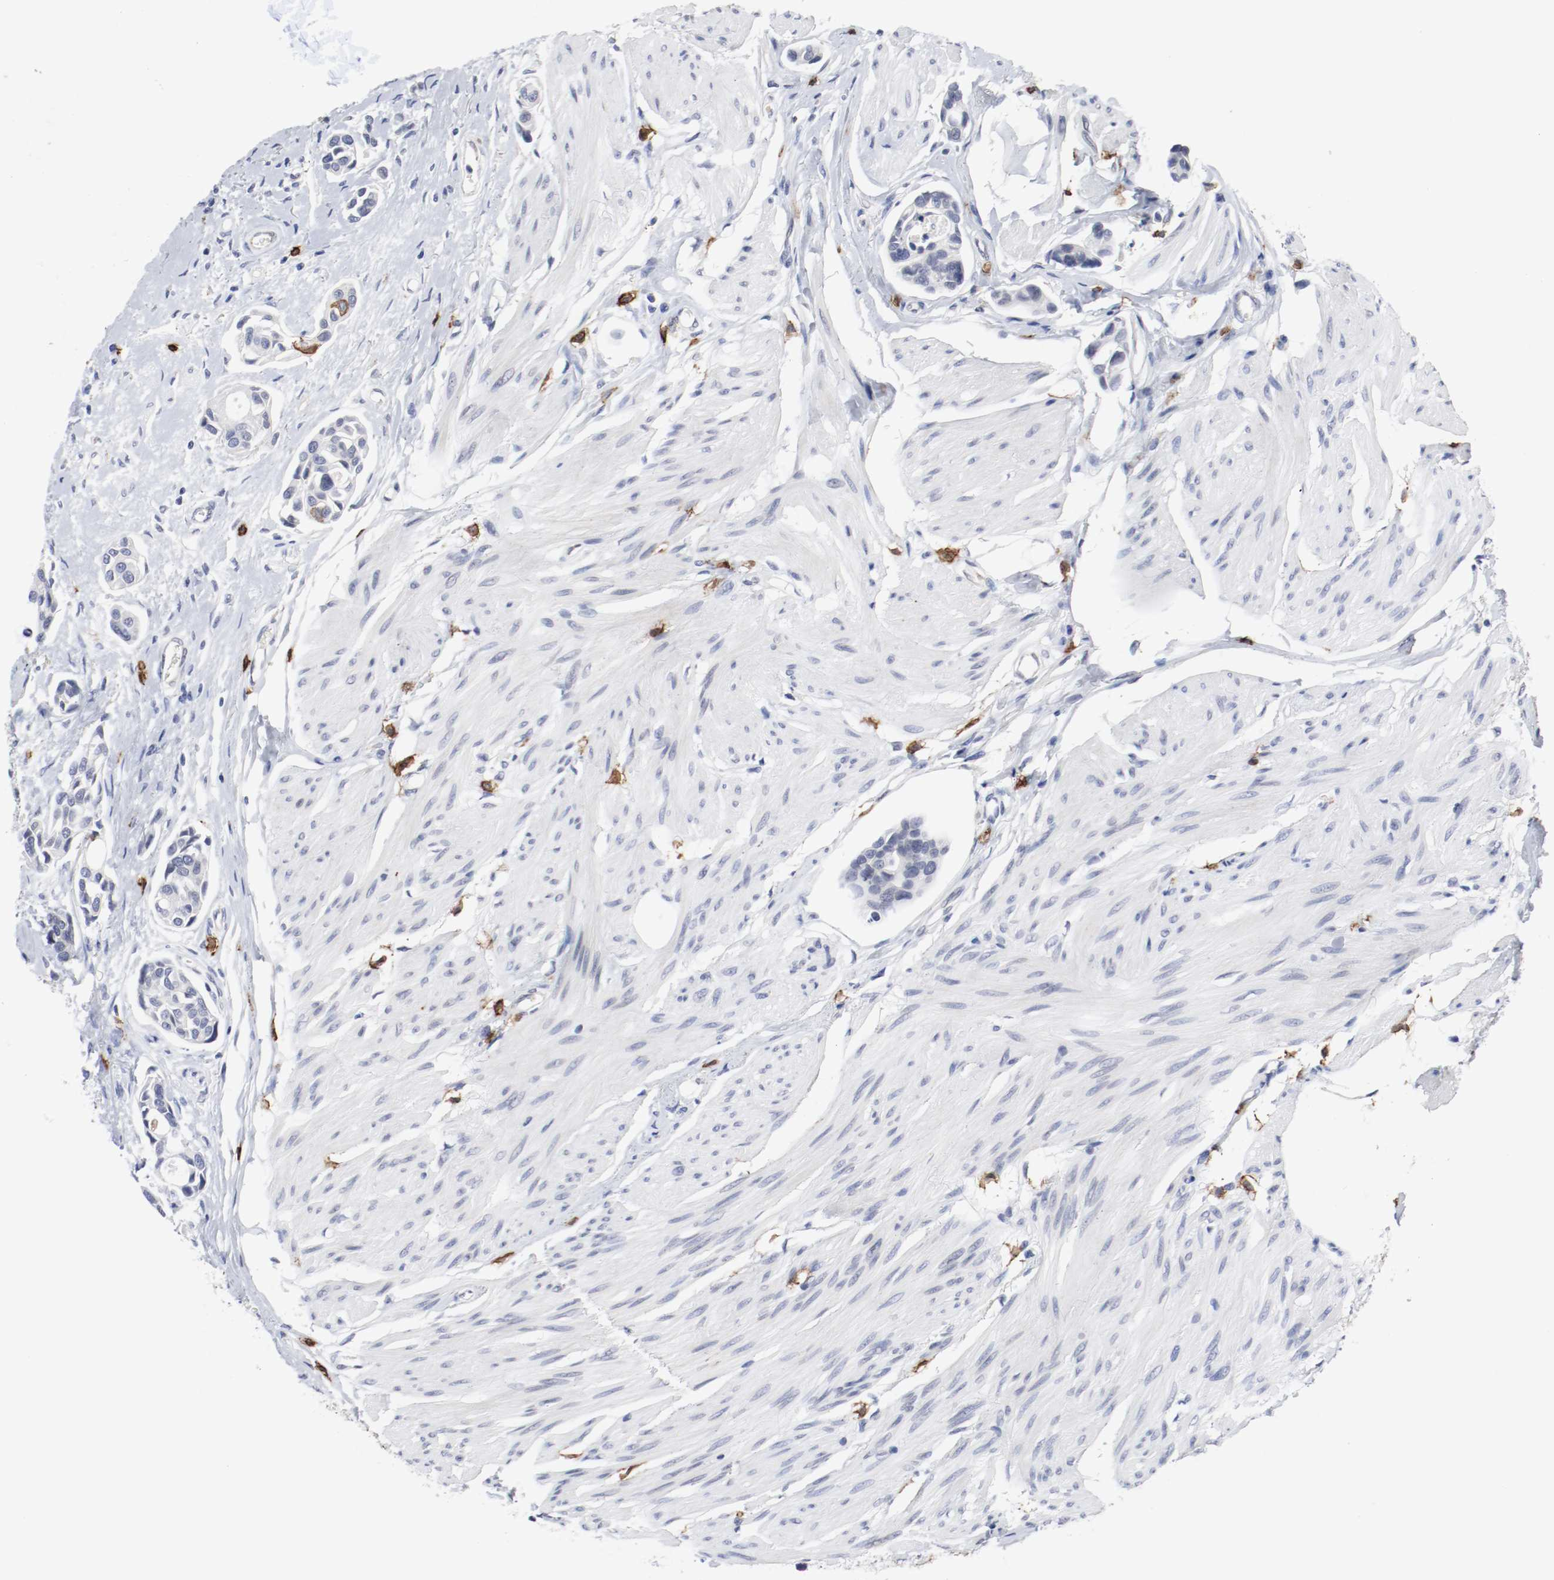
{"staining": {"intensity": "negative", "quantity": "none", "location": "none"}, "tissue": "urothelial cancer", "cell_type": "Tumor cells", "image_type": "cancer", "snomed": [{"axis": "morphology", "description": "Urothelial carcinoma, High grade"}, {"axis": "topography", "description": "Urinary bladder"}], "caption": "An immunohistochemistry (IHC) photomicrograph of urothelial carcinoma (high-grade) is shown. There is no staining in tumor cells of urothelial carcinoma (high-grade).", "gene": "KIT", "patient": {"sex": "male", "age": 78}}